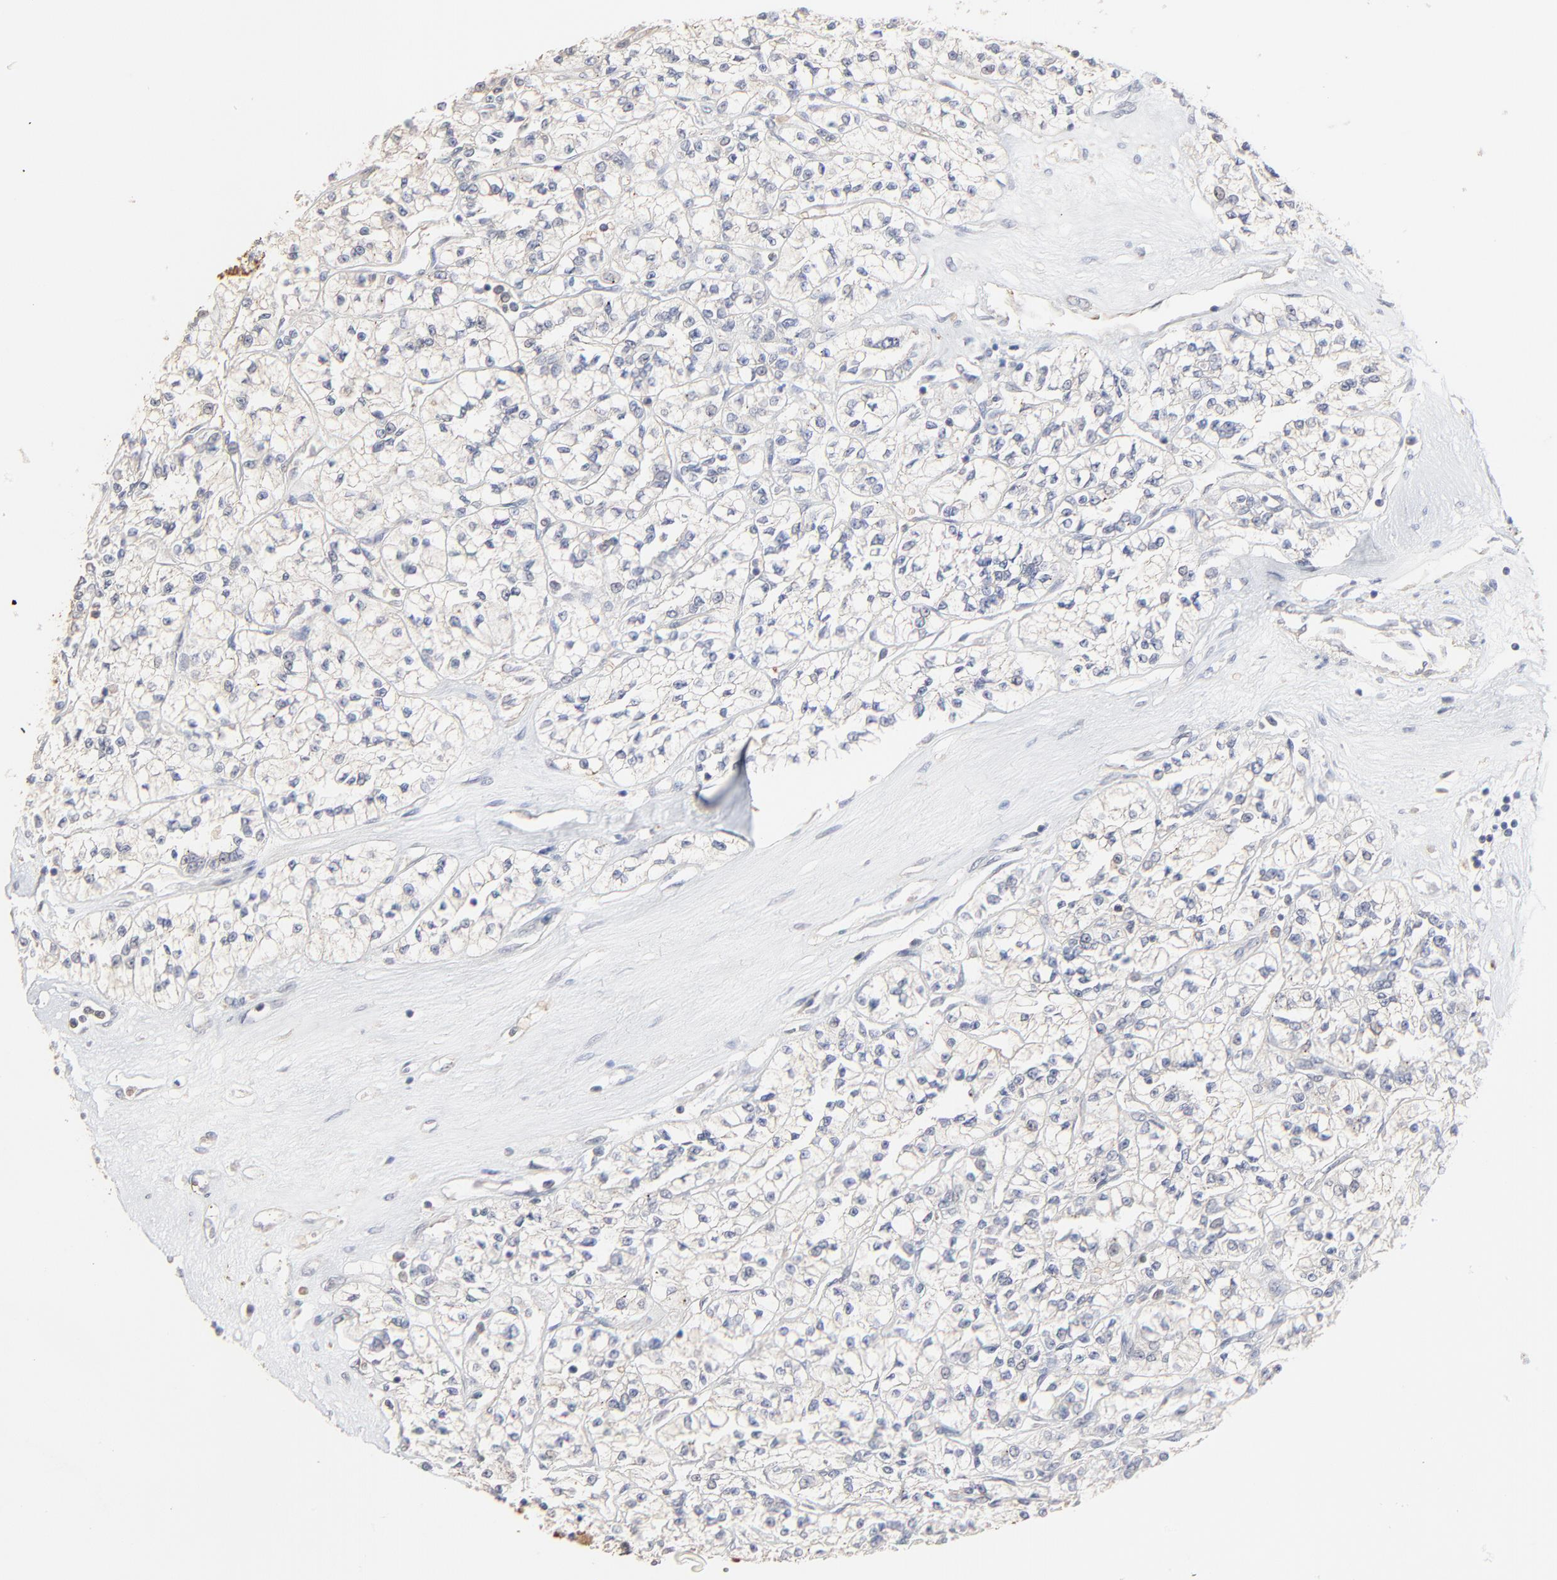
{"staining": {"intensity": "weak", "quantity": ">75%", "location": "cytoplasmic/membranous"}, "tissue": "renal cancer", "cell_type": "Tumor cells", "image_type": "cancer", "snomed": [{"axis": "morphology", "description": "Adenocarcinoma, NOS"}, {"axis": "topography", "description": "Kidney"}], "caption": "Immunohistochemical staining of human renal cancer (adenocarcinoma) reveals weak cytoplasmic/membranous protein expression in approximately >75% of tumor cells.", "gene": "FANCB", "patient": {"sex": "female", "age": 76}}